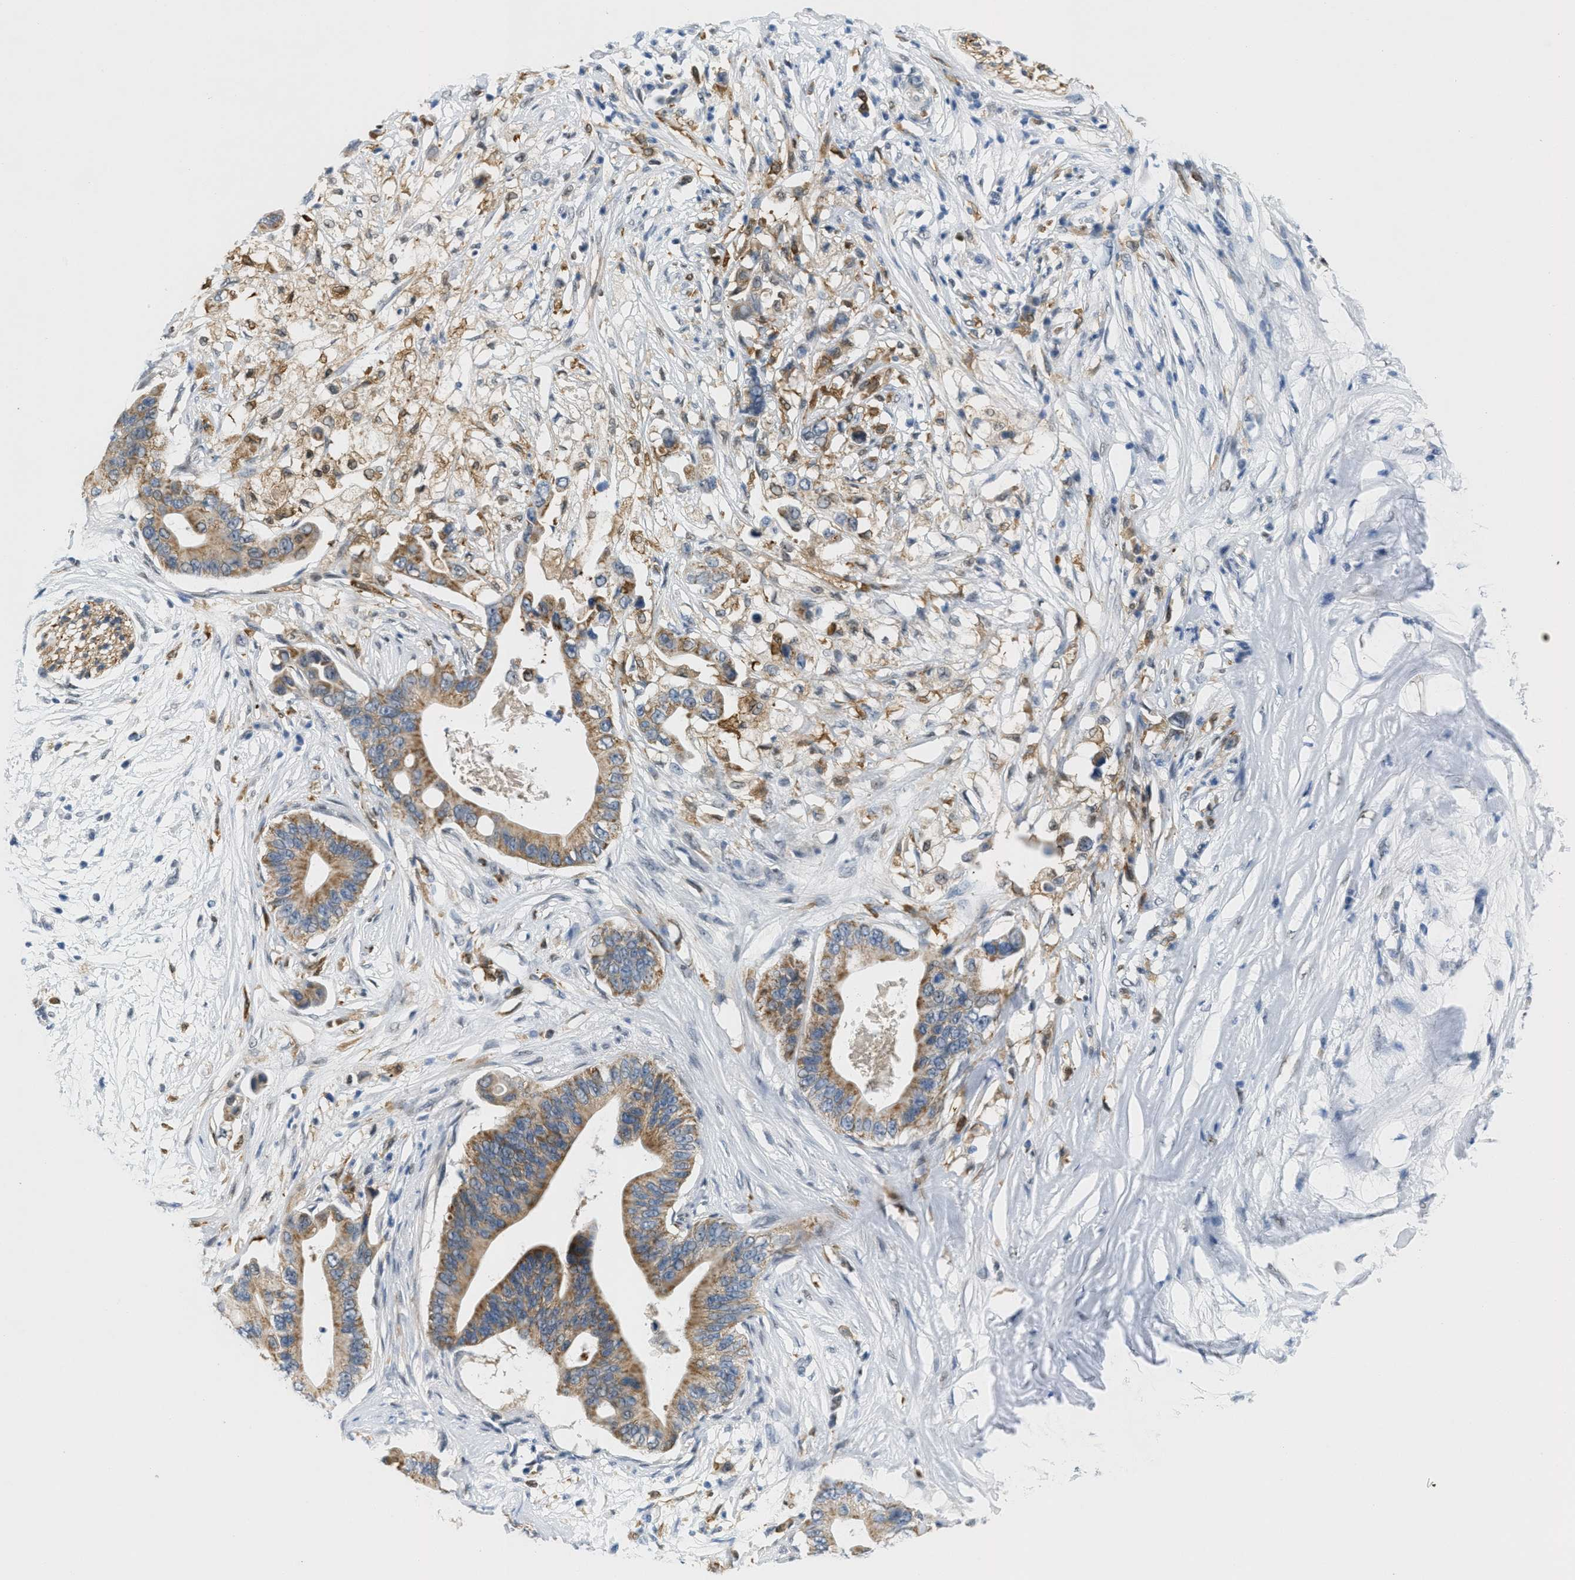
{"staining": {"intensity": "moderate", "quantity": ">75%", "location": "cytoplasmic/membranous"}, "tissue": "pancreatic cancer", "cell_type": "Tumor cells", "image_type": "cancer", "snomed": [{"axis": "morphology", "description": "Adenocarcinoma, NOS"}, {"axis": "topography", "description": "Pancreas"}], "caption": "A photomicrograph showing moderate cytoplasmic/membranous expression in approximately >75% of tumor cells in pancreatic cancer, as visualized by brown immunohistochemical staining.", "gene": "HS3ST2", "patient": {"sex": "male", "age": 77}}